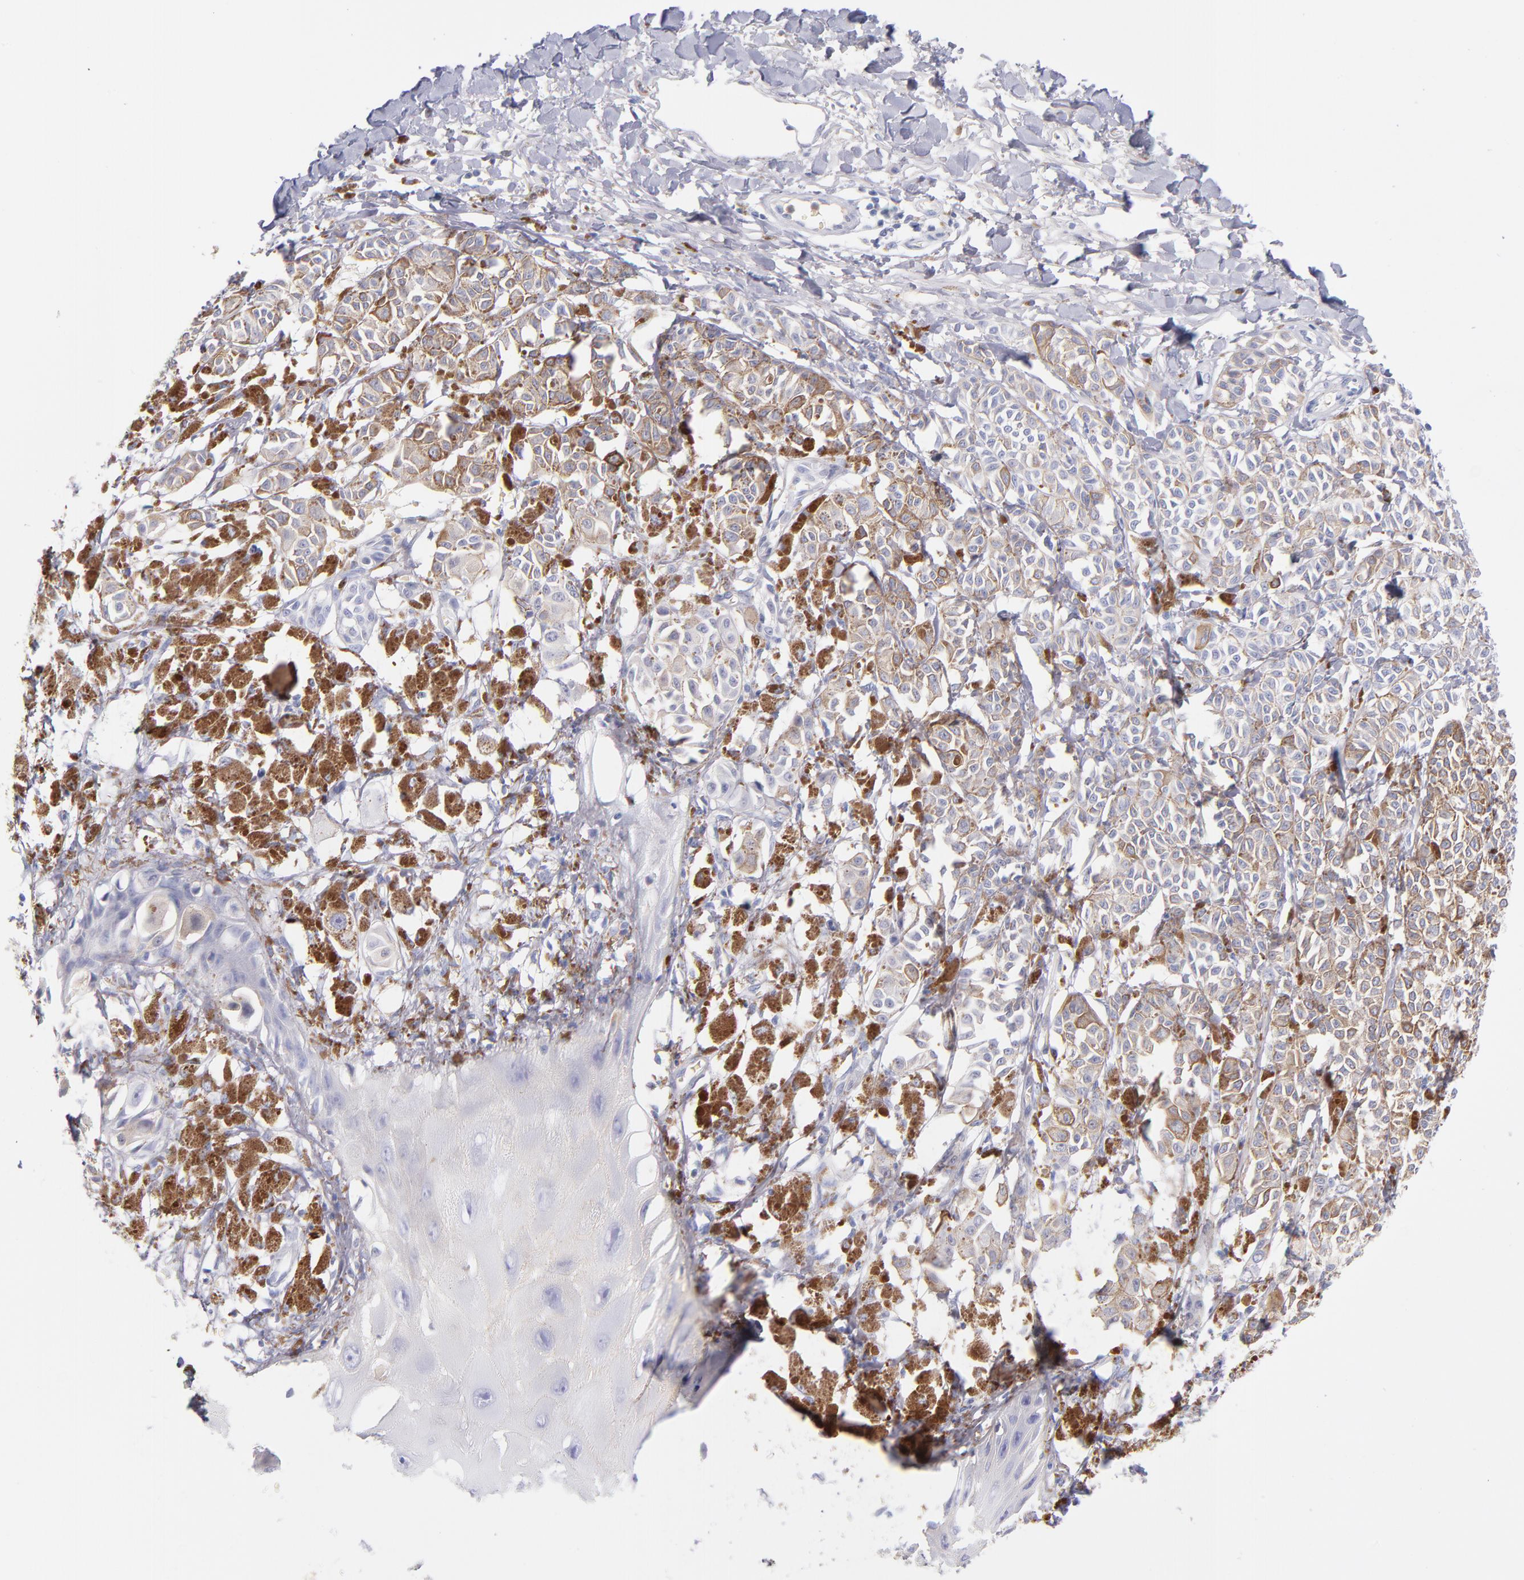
{"staining": {"intensity": "weak", "quantity": "25%-75%", "location": "cytoplasmic/membranous"}, "tissue": "melanoma", "cell_type": "Tumor cells", "image_type": "cancer", "snomed": [{"axis": "morphology", "description": "Malignant melanoma, NOS"}, {"axis": "topography", "description": "Skin"}], "caption": "A brown stain shows weak cytoplasmic/membranous positivity of a protein in human melanoma tumor cells.", "gene": "HP", "patient": {"sex": "male", "age": 76}}